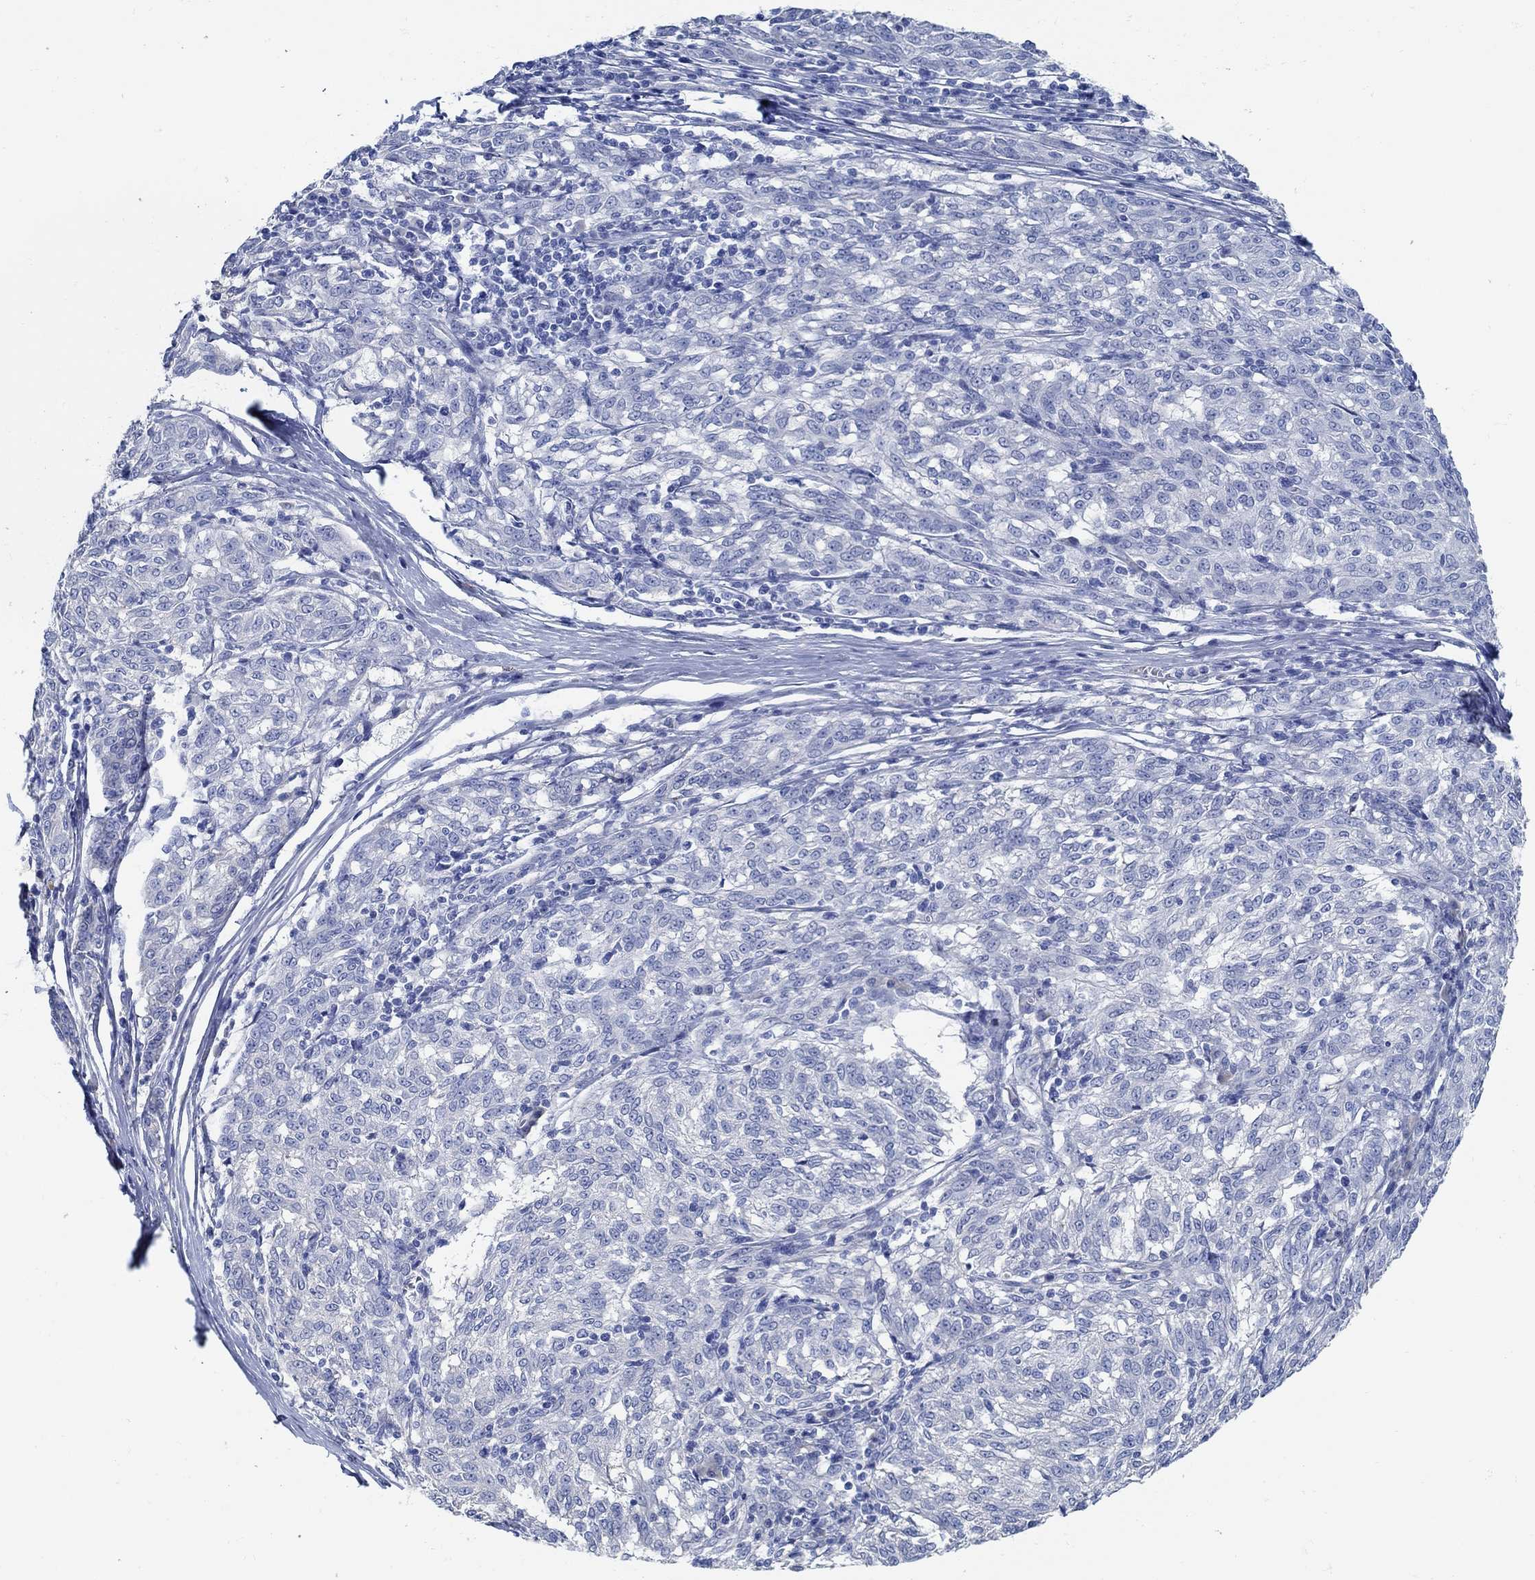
{"staining": {"intensity": "negative", "quantity": "none", "location": "none"}, "tissue": "melanoma", "cell_type": "Tumor cells", "image_type": "cancer", "snomed": [{"axis": "morphology", "description": "Malignant melanoma, NOS"}, {"axis": "topography", "description": "Skin"}], "caption": "The photomicrograph reveals no staining of tumor cells in melanoma.", "gene": "C15orf39", "patient": {"sex": "female", "age": 72}}